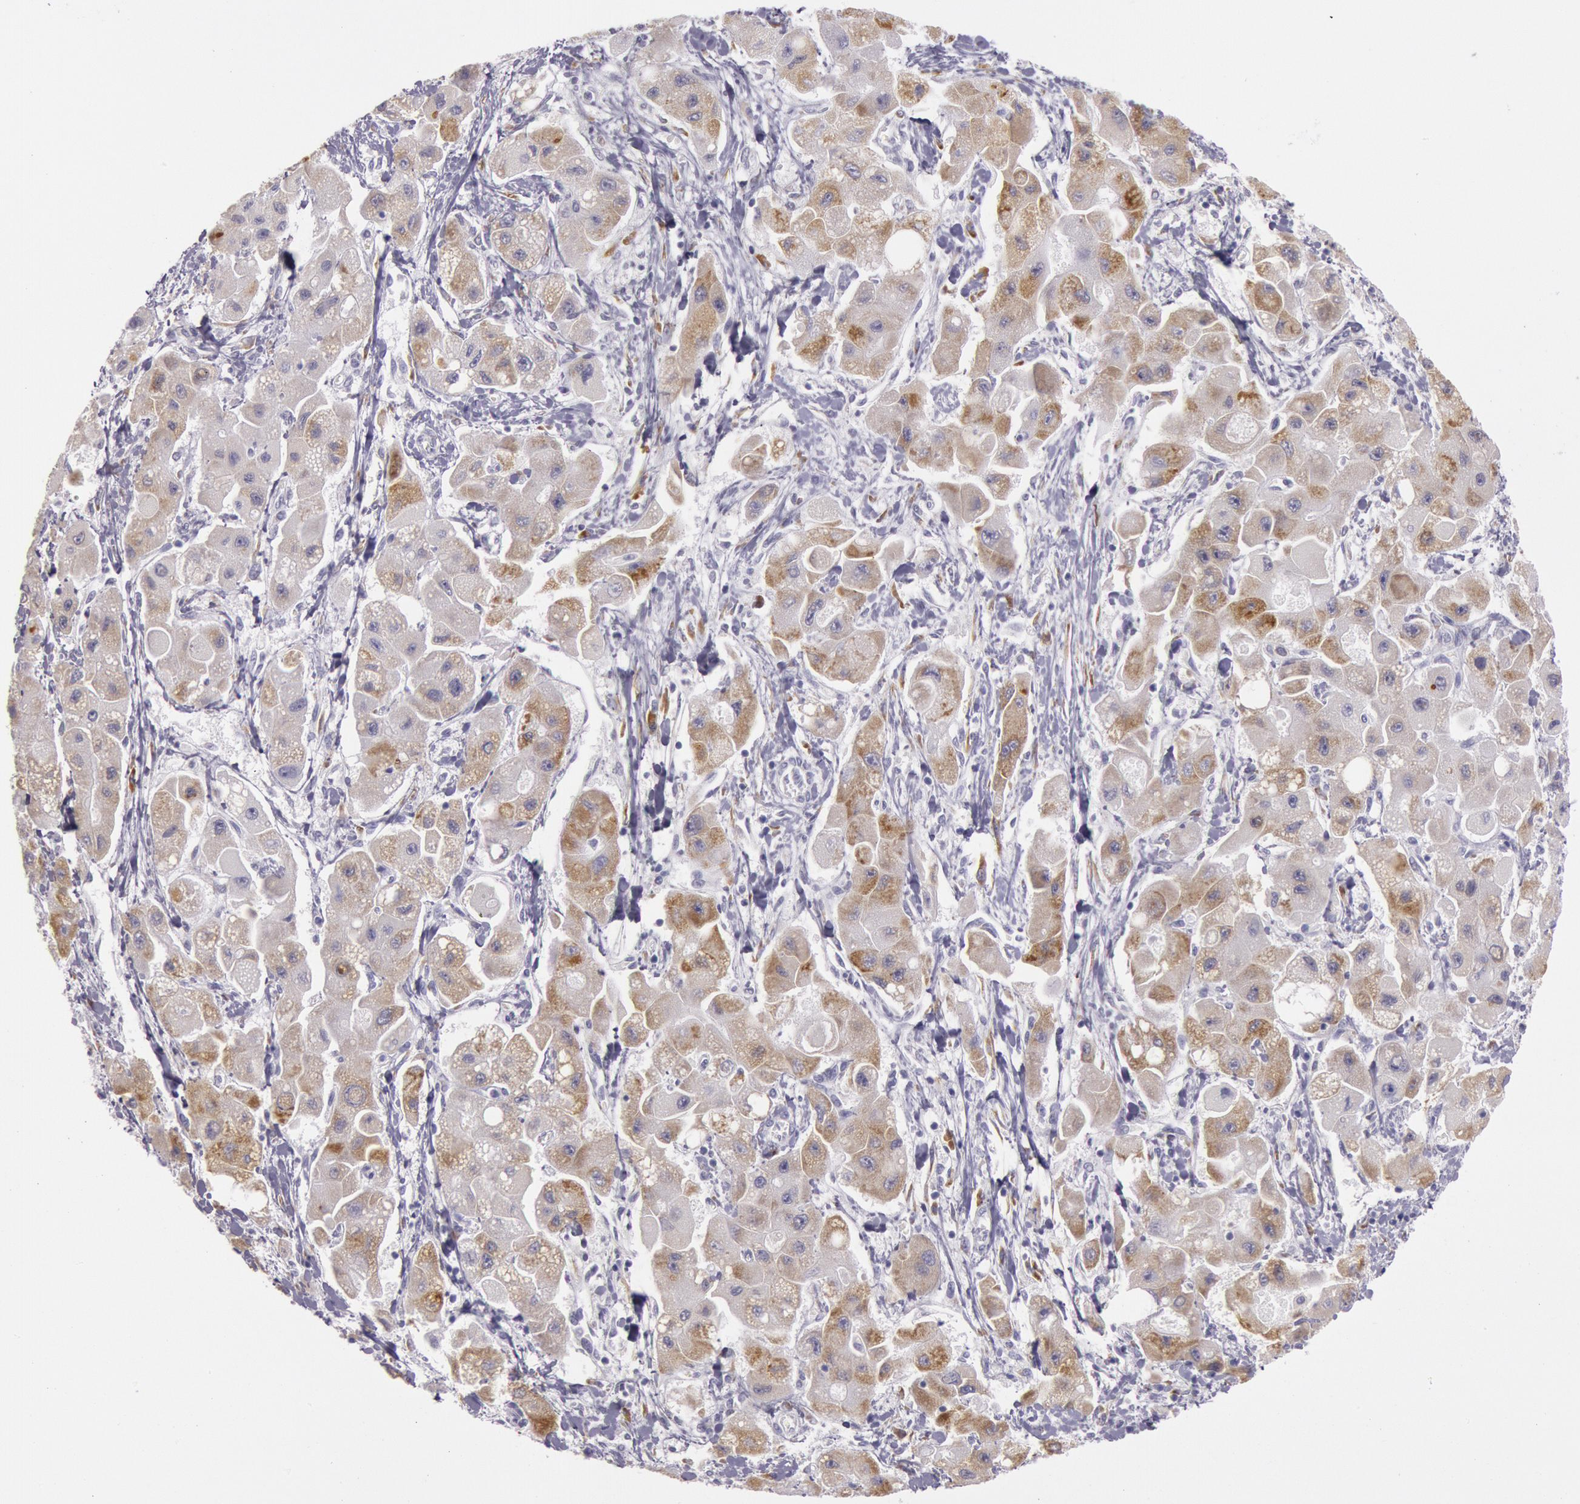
{"staining": {"intensity": "weak", "quantity": ">75%", "location": "cytoplasmic/membranous"}, "tissue": "liver cancer", "cell_type": "Tumor cells", "image_type": "cancer", "snomed": [{"axis": "morphology", "description": "Carcinoma, Hepatocellular, NOS"}, {"axis": "topography", "description": "Liver"}], "caption": "An immunohistochemistry histopathology image of tumor tissue is shown. Protein staining in brown highlights weak cytoplasmic/membranous positivity in liver cancer within tumor cells.", "gene": "CIDEB", "patient": {"sex": "male", "age": 24}}